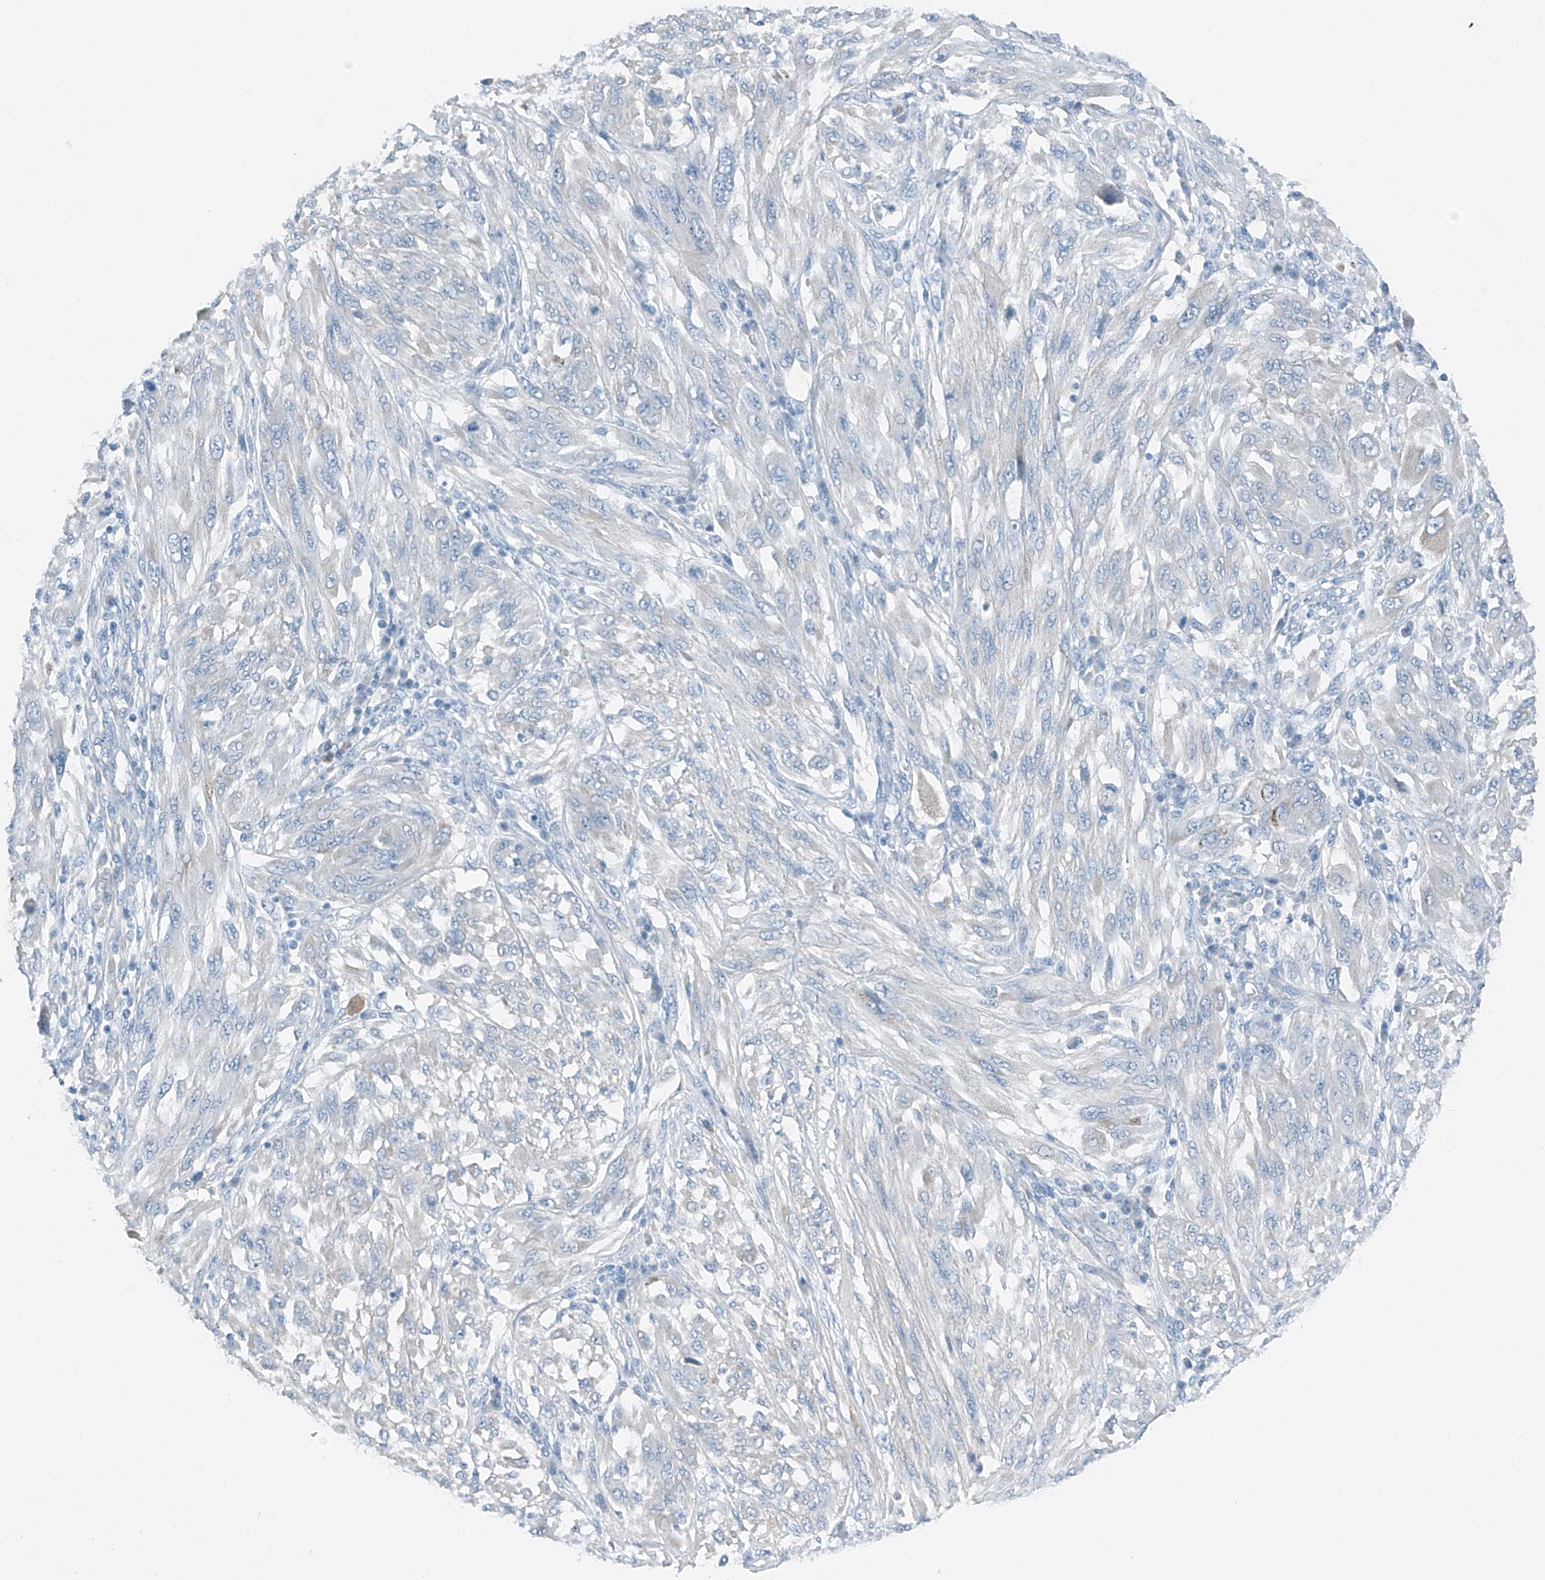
{"staining": {"intensity": "negative", "quantity": "none", "location": "none"}, "tissue": "melanoma", "cell_type": "Tumor cells", "image_type": "cancer", "snomed": [{"axis": "morphology", "description": "Malignant melanoma, NOS"}, {"axis": "topography", "description": "Skin"}], "caption": "Immunohistochemistry photomicrograph of malignant melanoma stained for a protein (brown), which demonstrates no positivity in tumor cells. Brightfield microscopy of immunohistochemistry stained with DAB (brown) and hematoxylin (blue), captured at high magnification.", "gene": "MDGA1", "patient": {"sex": "female", "age": 91}}